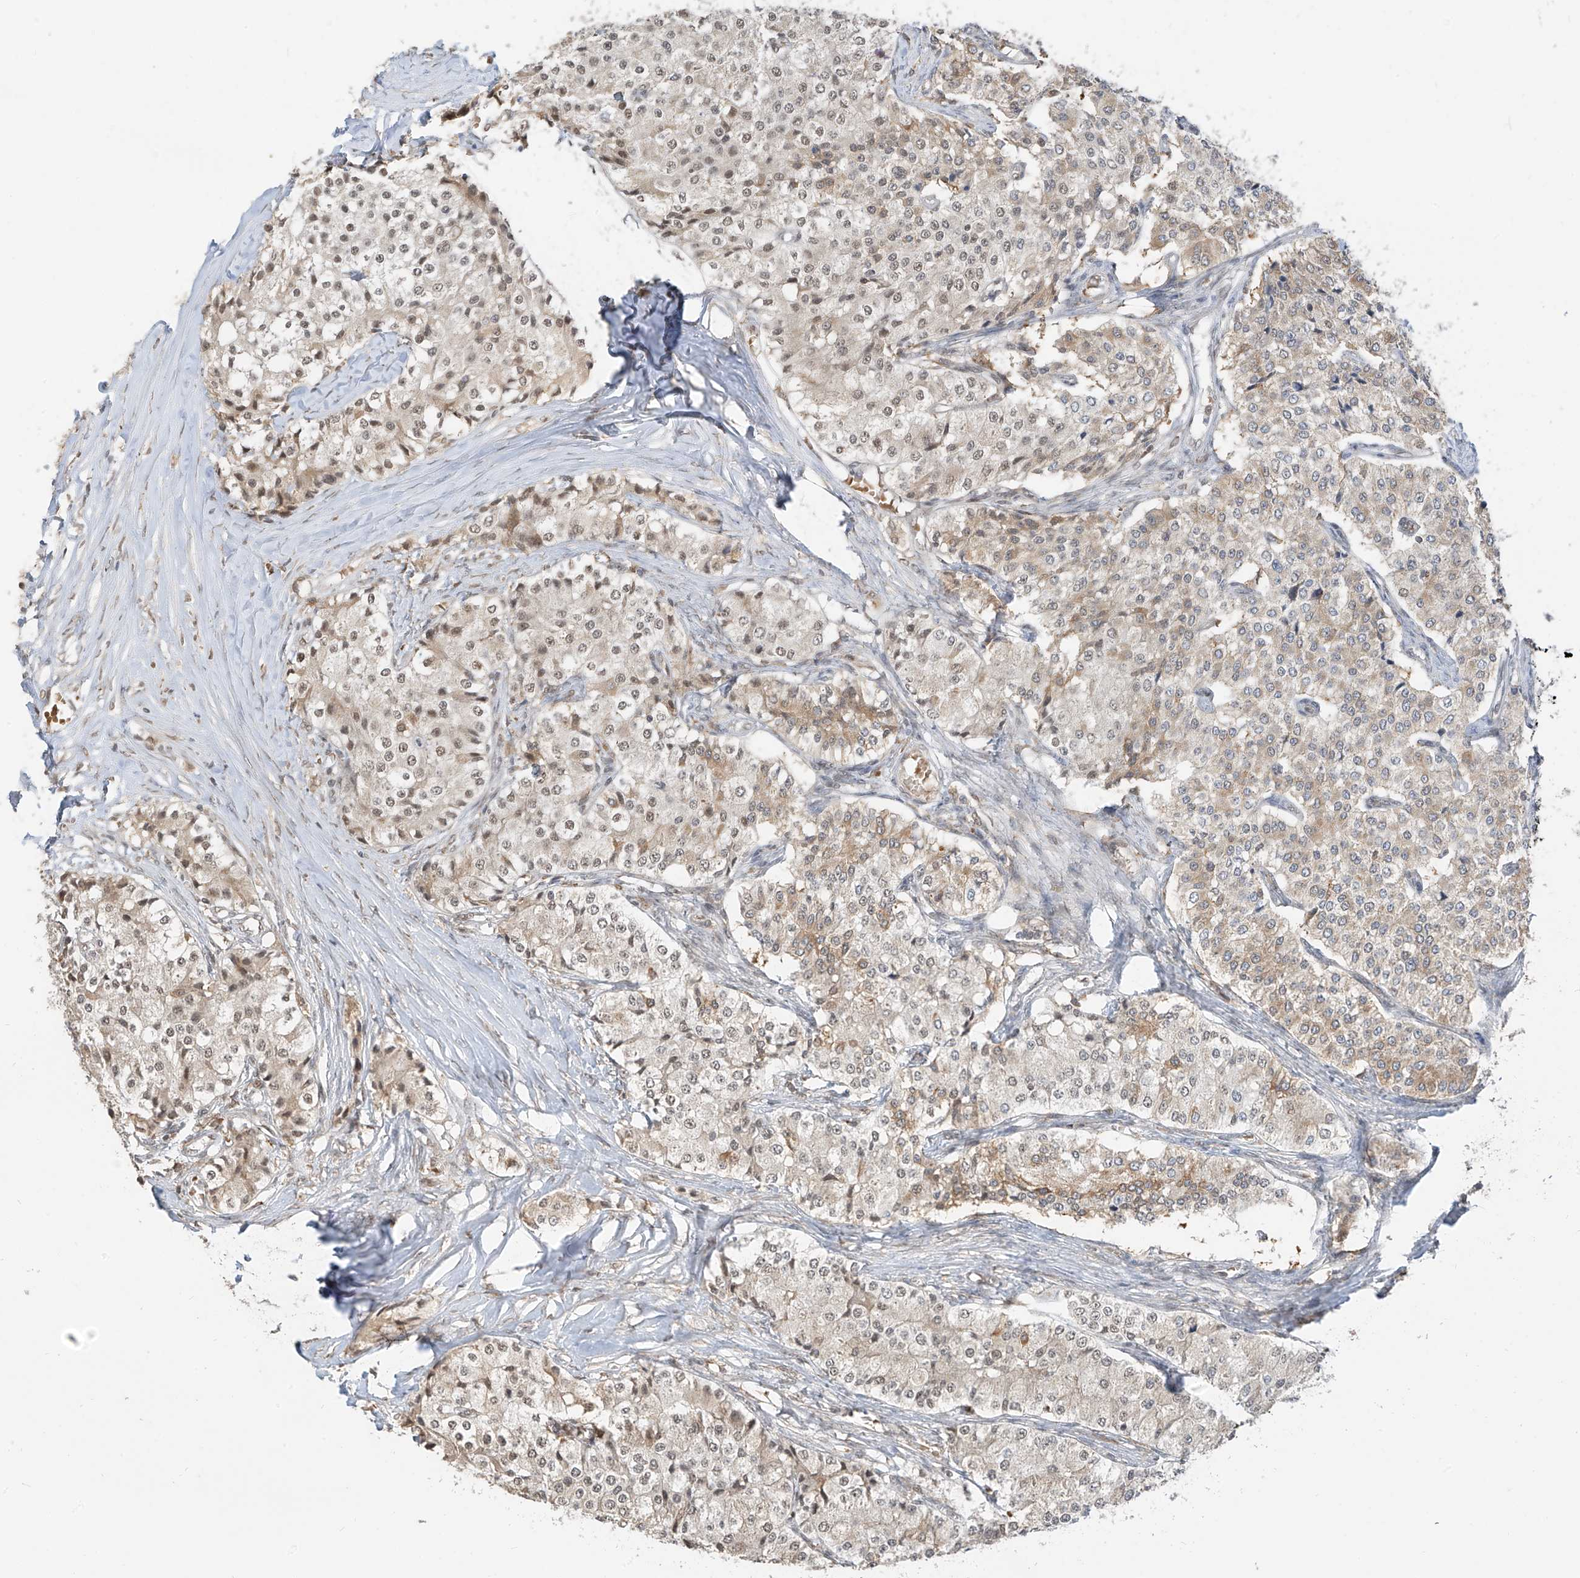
{"staining": {"intensity": "moderate", "quantity": ">75%", "location": "nuclear"}, "tissue": "carcinoid", "cell_type": "Tumor cells", "image_type": "cancer", "snomed": [{"axis": "morphology", "description": "Carcinoid, malignant, NOS"}, {"axis": "topography", "description": "Colon"}], "caption": "Immunohistochemical staining of human carcinoid reveals medium levels of moderate nuclear expression in about >75% of tumor cells.", "gene": "ZMYM2", "patient": {"sex": "female", "age": 52}}